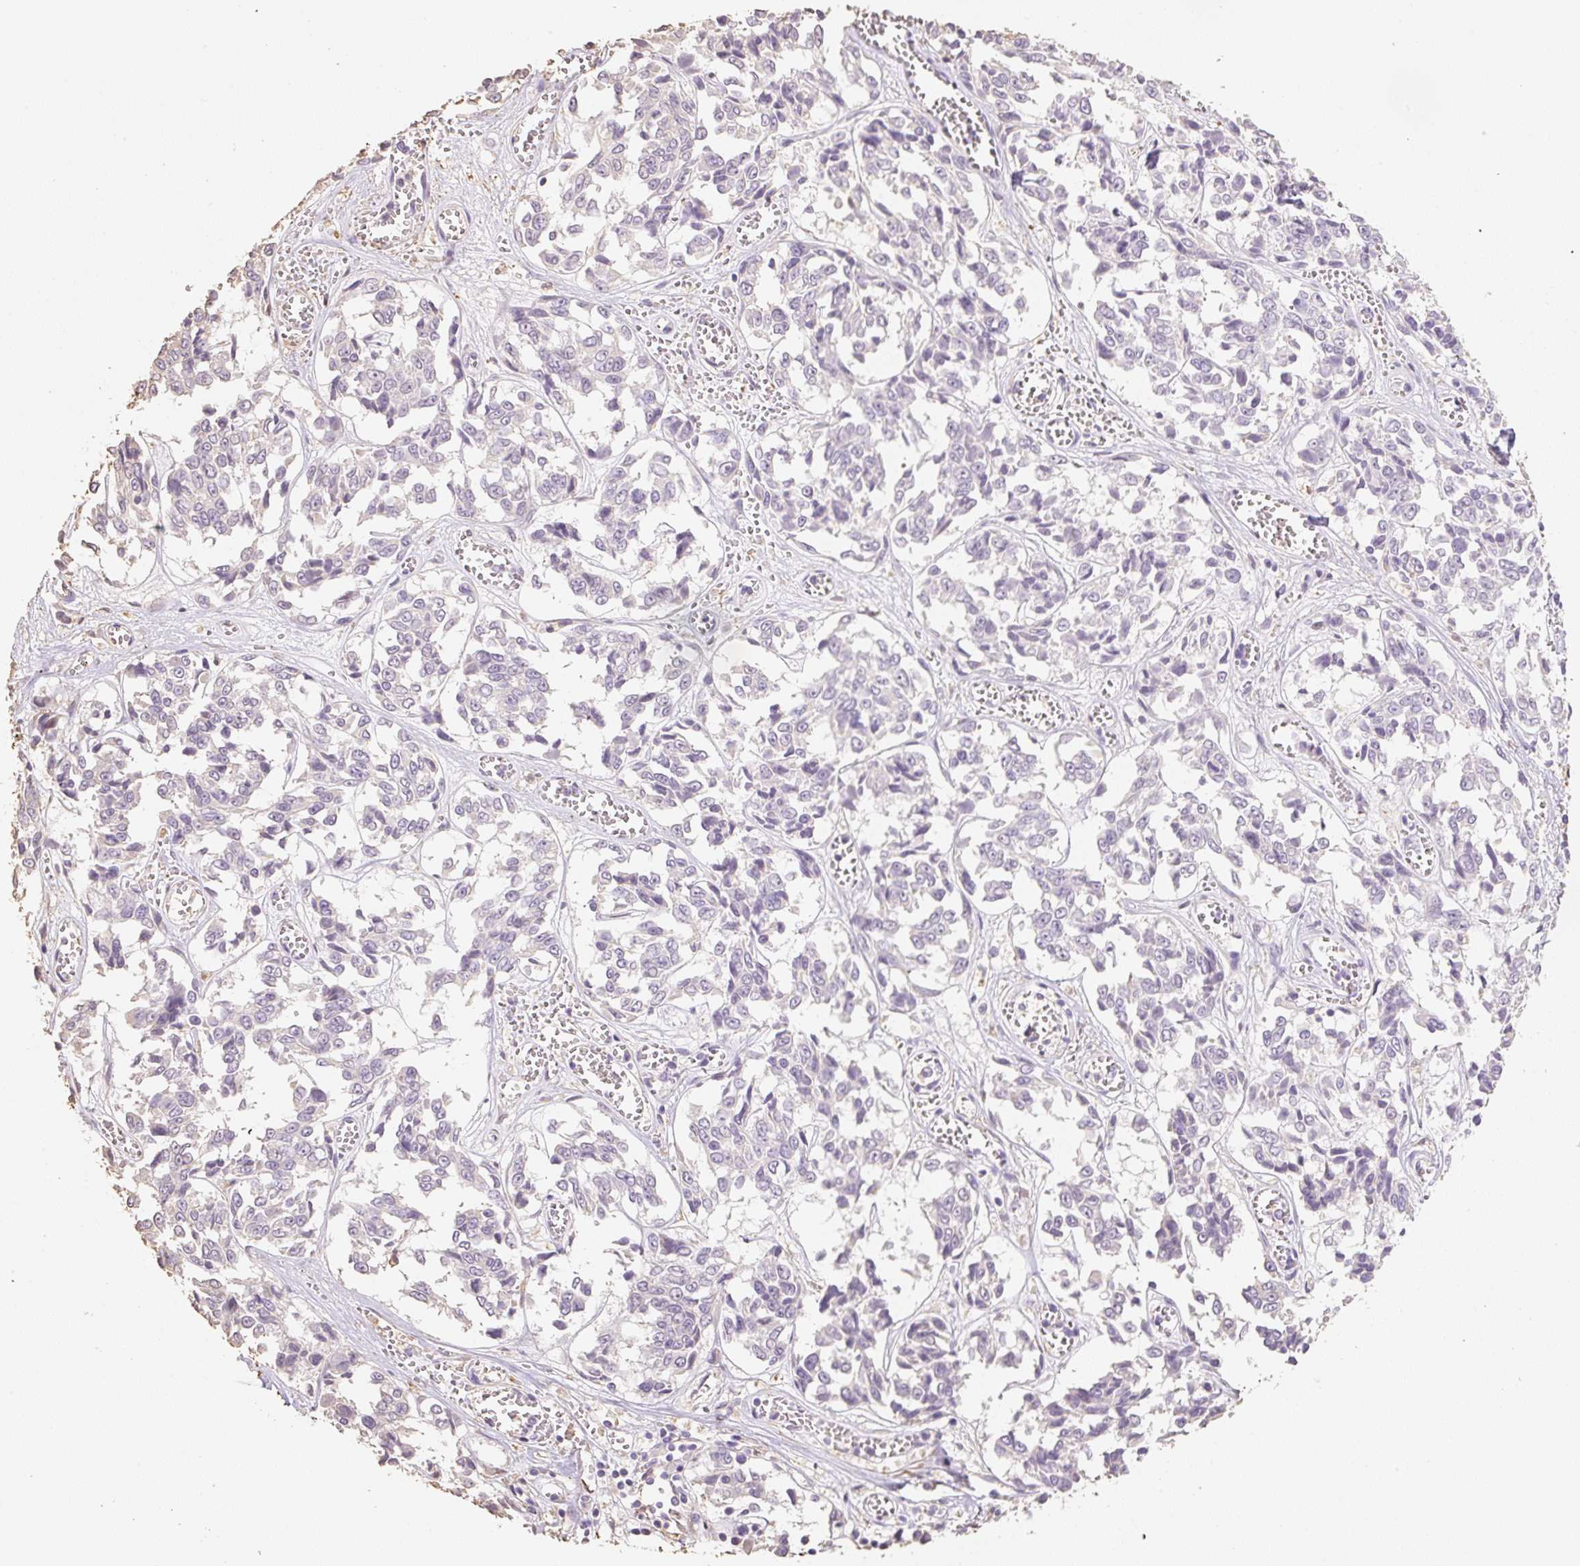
{"staining": {"intensity": "negative", "quantity": "none", "location": "none"}, "tissue": "melanoma", "cell_type": "Tumor cells", "image_type": "cancer", "snomed": [{"axis": "morphology", "description": "Malignant melanoma, NOS"}, {"axis": "topography", "description": "Skin"}], "caption": "This is an IHC micrograph of melanoma. There is no expression in tumor cells.", "gene": "MBOAT7", "patient": {"sex": "female", "age": 64}}